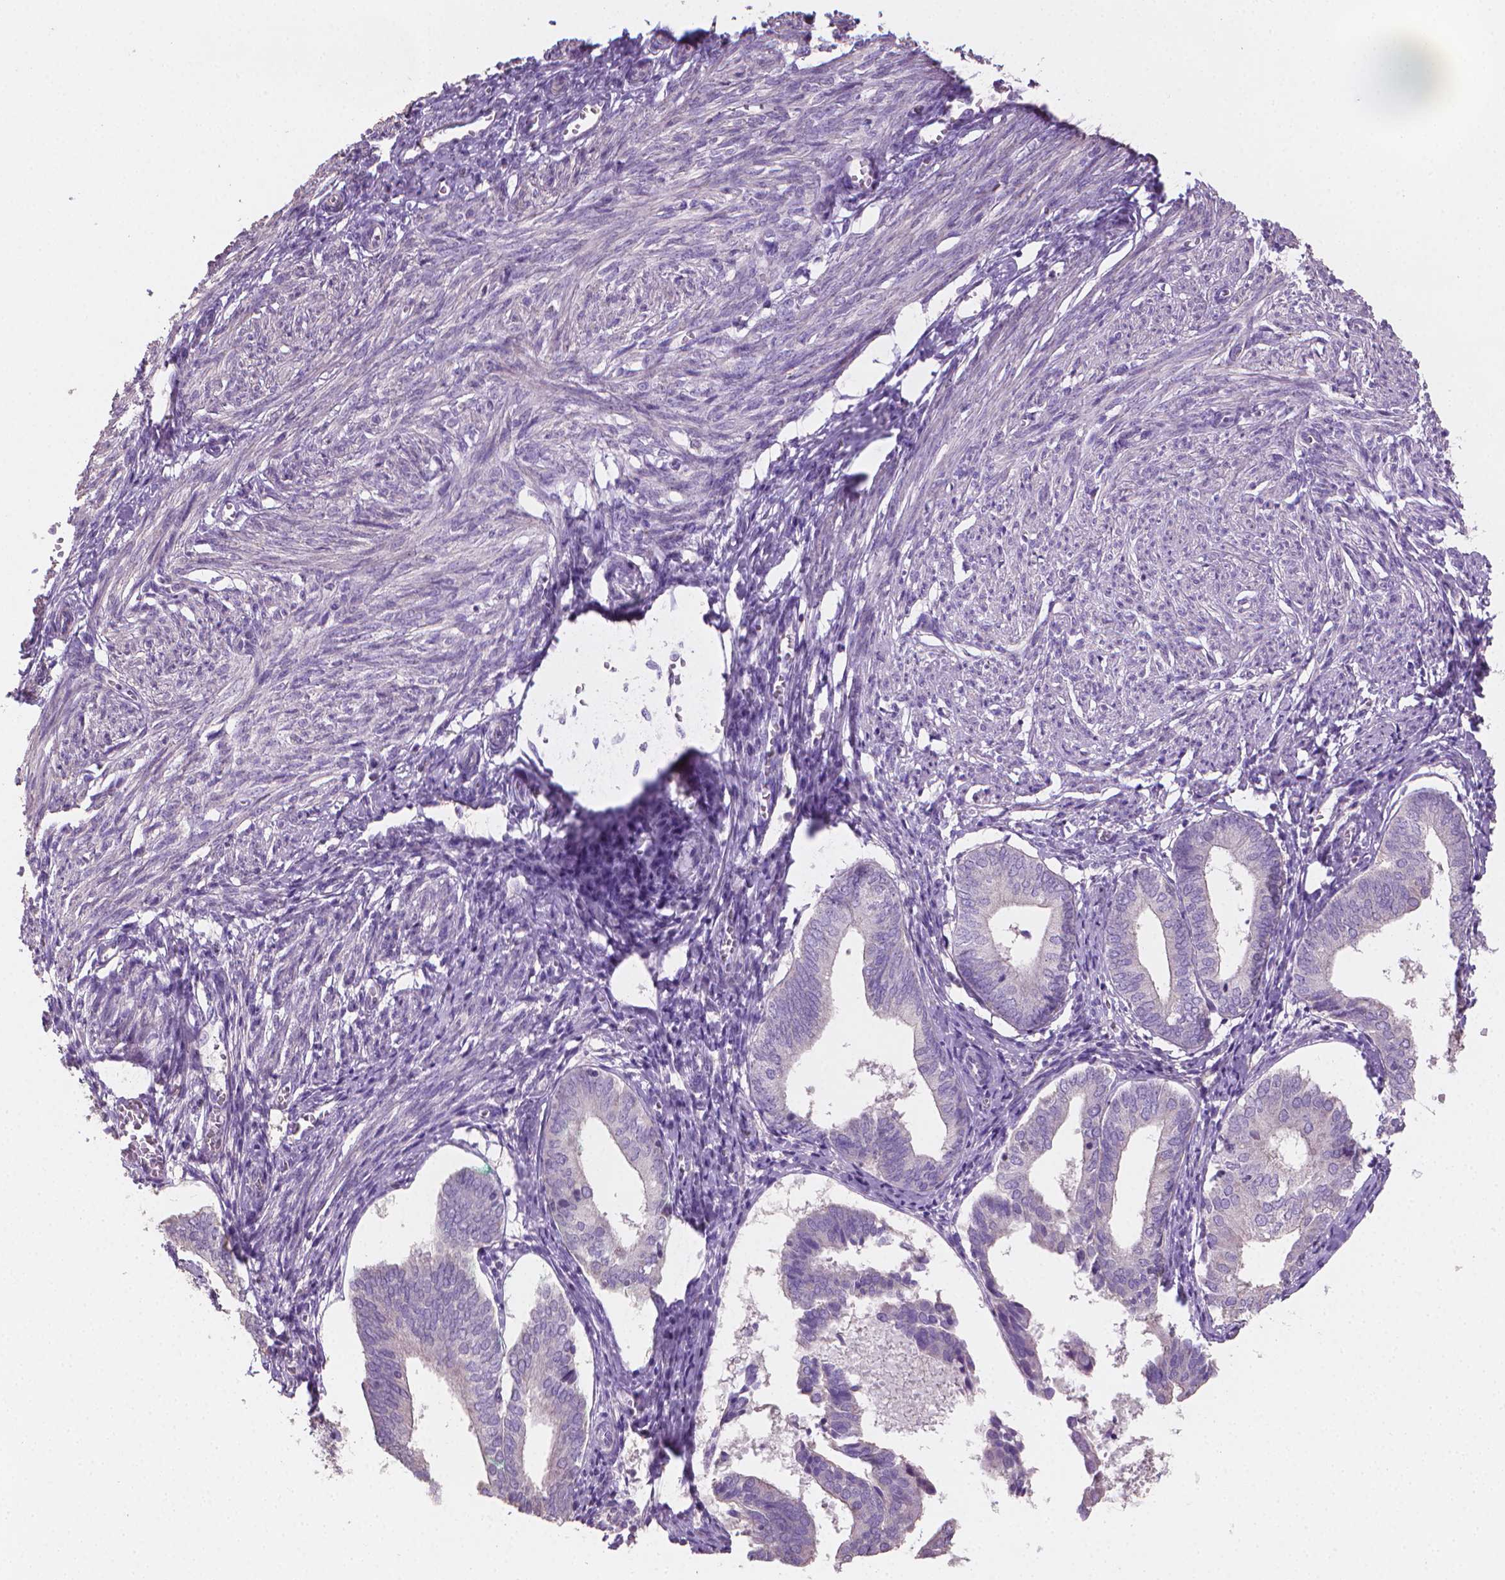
{"staining": {"intensity": "negative", "quantity": "none", "location": "none"}, "tissue": "endometrium", "cell_type": "Cells in endometrial stroma", "image_type": "normal", "snomed": [{"axis": "morphology", "description": "Normal tissue, NOS"}, {"axis": "topography", "description": "Endometrium"}], "caption": "High magnification brightfield microscopy of normal endometrium stained with DAB (3,3'-diaminobenzidine) (brown) and counterstained with hematoxylin (blue): cells in endometrial stroma show no significant staining. (Stains: DAB immunohistochemistry (IHC) with hematoxylin counter stain, Microscopy: brightfield microscopy at high magnification).", "gene": "CATIP", "patient": {"sex": "female", "age": 50}}